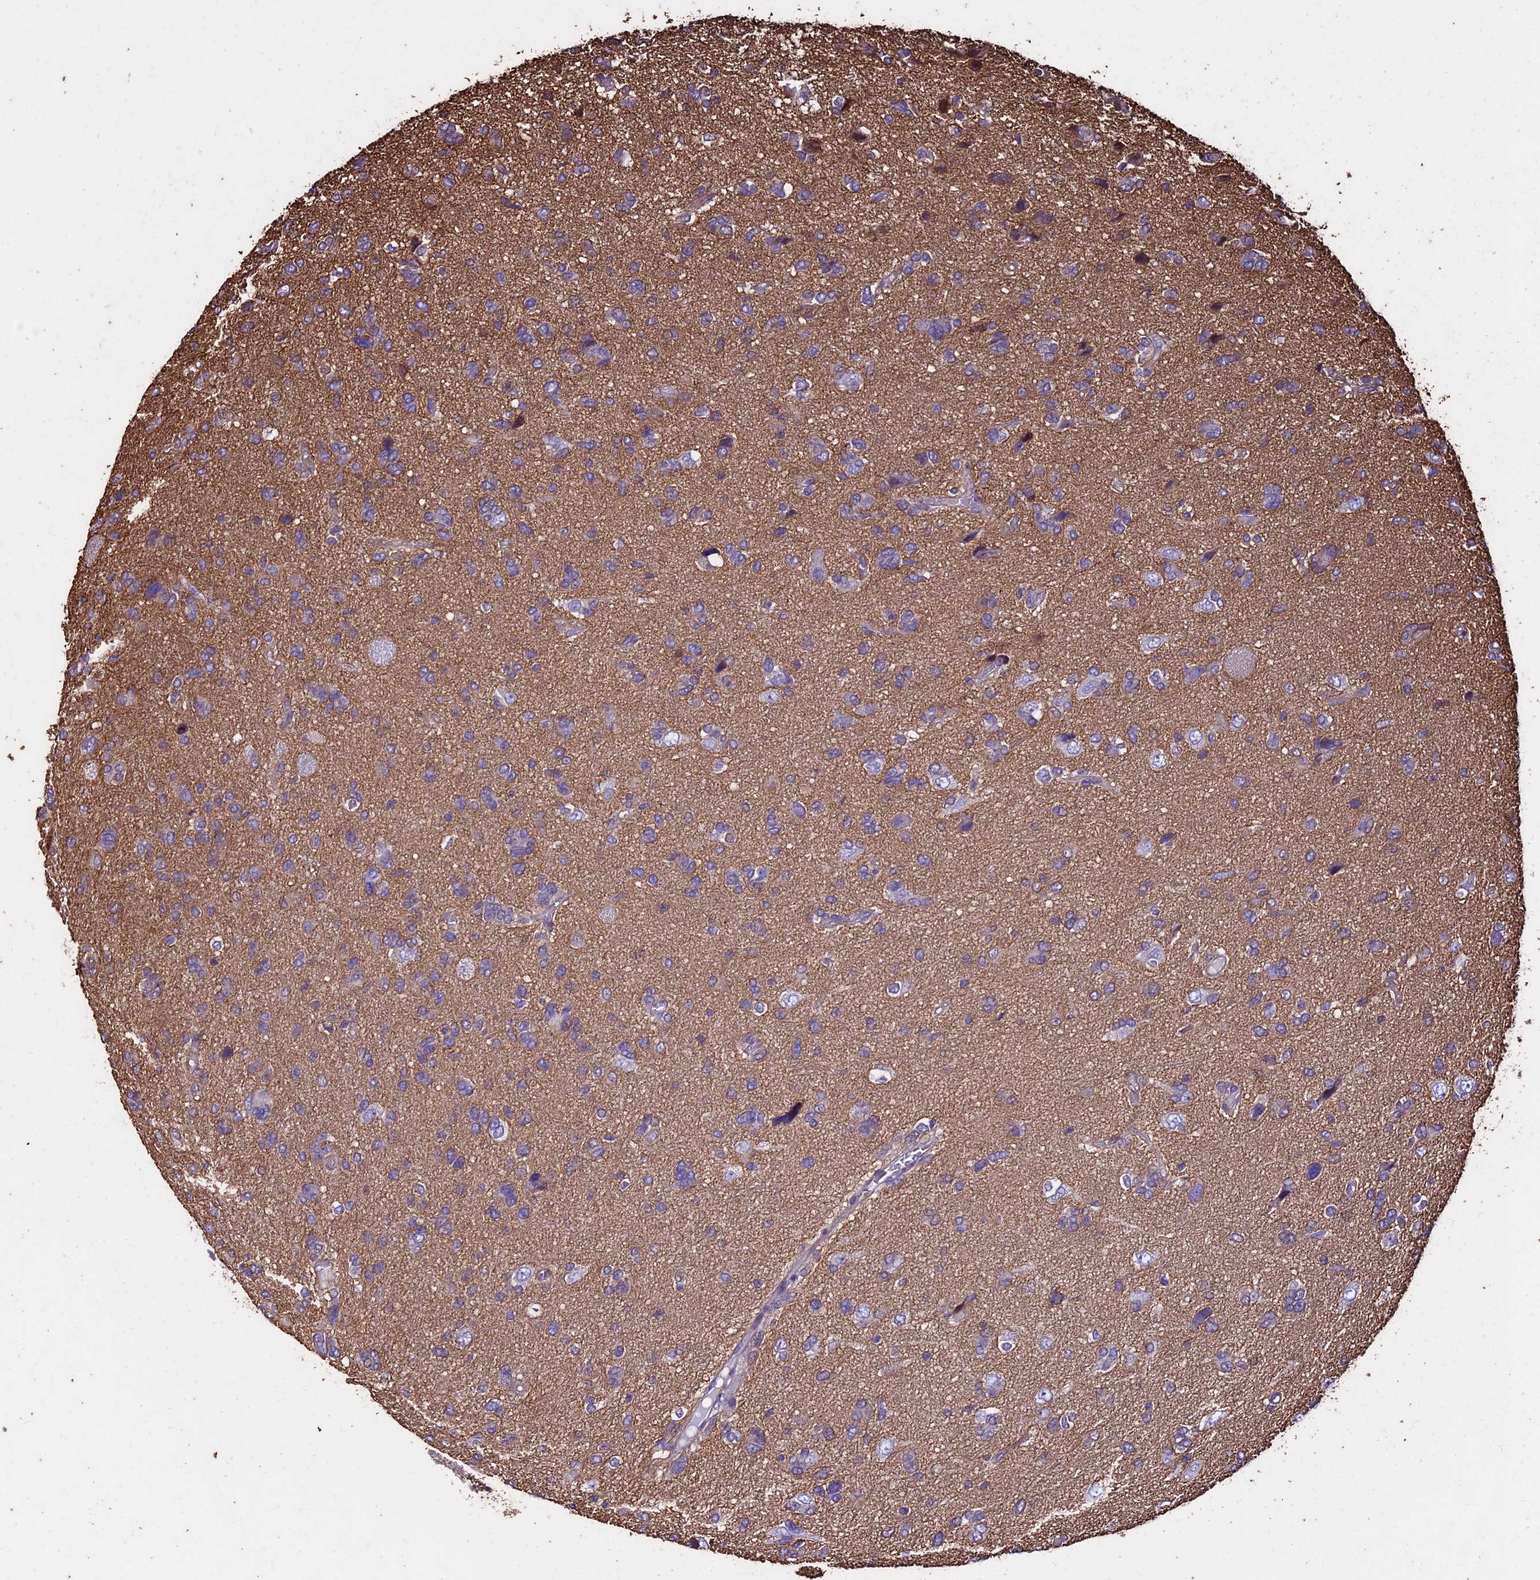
{"staining": {"intensity": "negative", "quantity": "none", "location": "none"}, "tissue": "glioma", "cell_type": "Tumor cells", "image_type": "cancer", "snomed": [{"axis": "morphology", "description": "Glioma, malignant, High grade"}, {"axis": "topography", "description": "Brain"}], "caption": "Immunohistochemistry micrograph of human glioma stained for a protein (brown), which exhibits no positivity in tumor cells.", "gene": "USB1", "patient": {"sex": "female", "age": 59}}